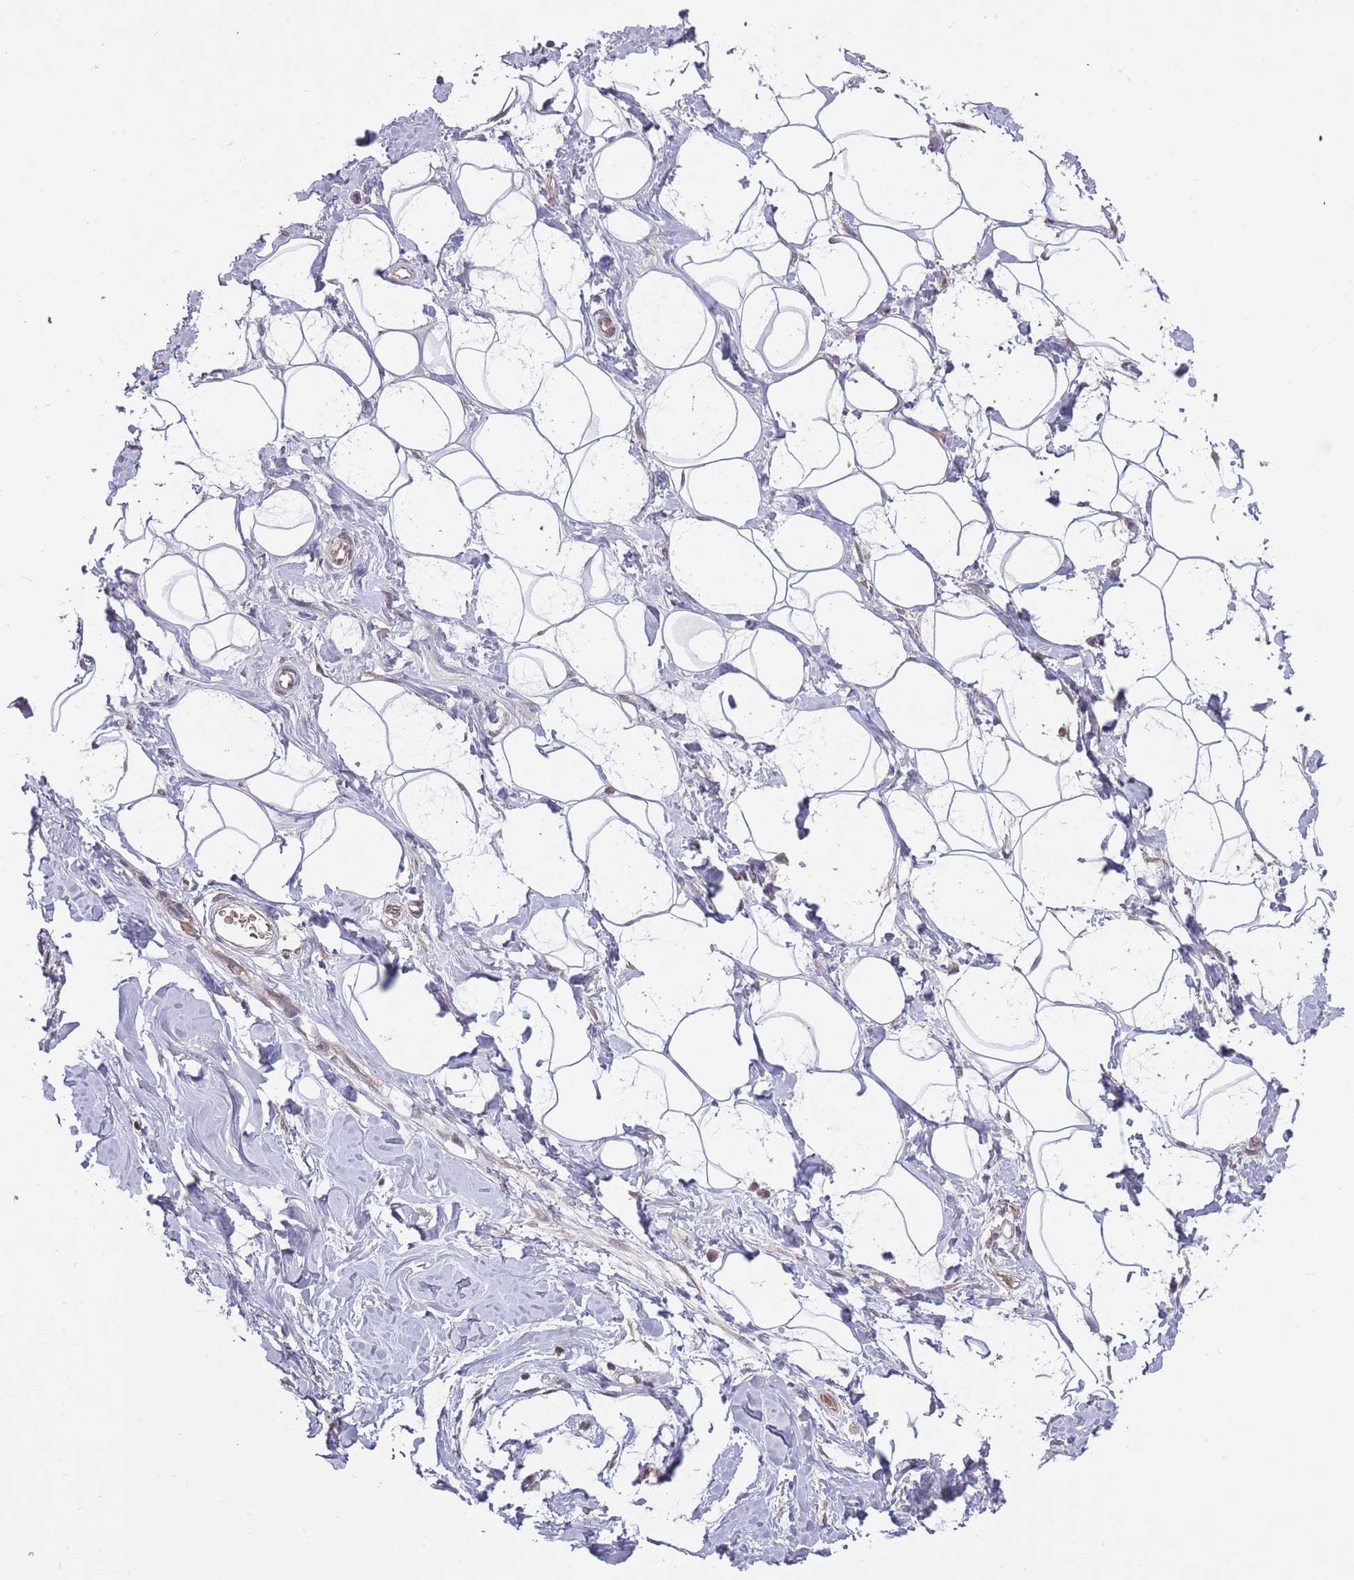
{"staining": {"intensity": "negative", "quantity": "none", "location": "none"}, "tissue": "adipose tissue", "cell_type": "Adipocytes", "image_type": "normal", "snomed": [{"axis": "morphology", "description": "Normal tissue, NOS"}, {"axis": "topography", "description": "Breast"}], "caption": "Immunohistochemistry (IHC) image of benign adipose tissue: human adipose tissue stained with DAB (3,3'-diaminobenzidine) demonstrates no significant protein positivity in adipocytes.", "gene": "ADCYAP1R1", "patient": {"sex": "female", "age": 26}}